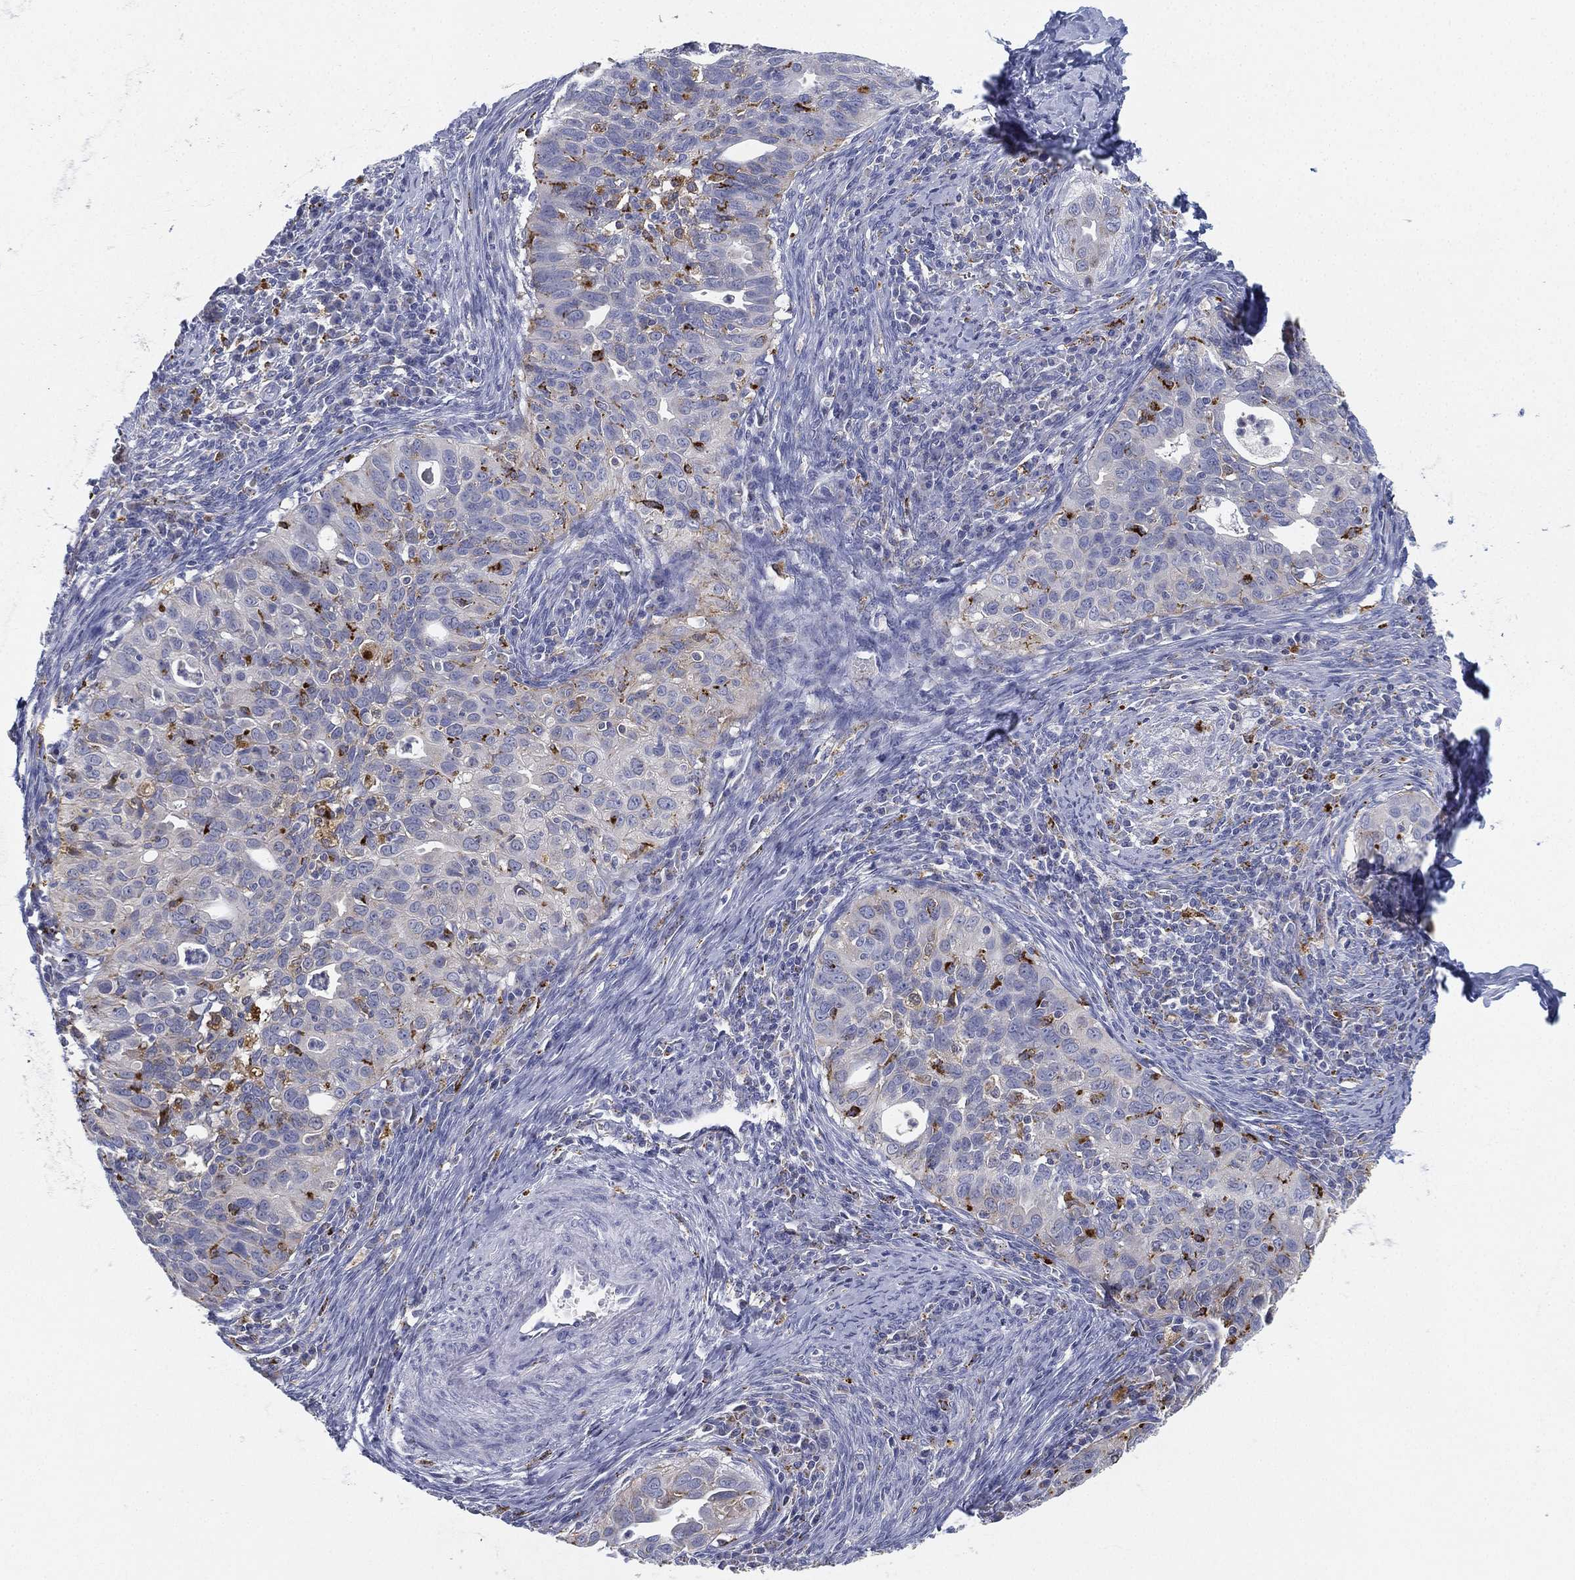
{"staining": {"intensity": "moderate", "quantity": "<25%", "location": "cytoplasmic/membranous"}, "tissue": "cervical cancer", "cell_type": "Tumor cells", "image_type": "cancer", "snomed": [{"axis": "morphology", "description": "Squamous cell carcinoma, NOS"}, {"axis": "topography", "description": "Cervix"}], "caption": "IHC (DAB (3,3'-diaminobenzidine)) staining of cervical squamous cell carcinoma reveals moderate cytoplasmic/membranous protein staining in approximately <25% of tumor cells. (DAB = brown stain, brightfield microscopy at high magnification).", "gene": "NPC2", "patient": {"sex": "female", "age": 26}}